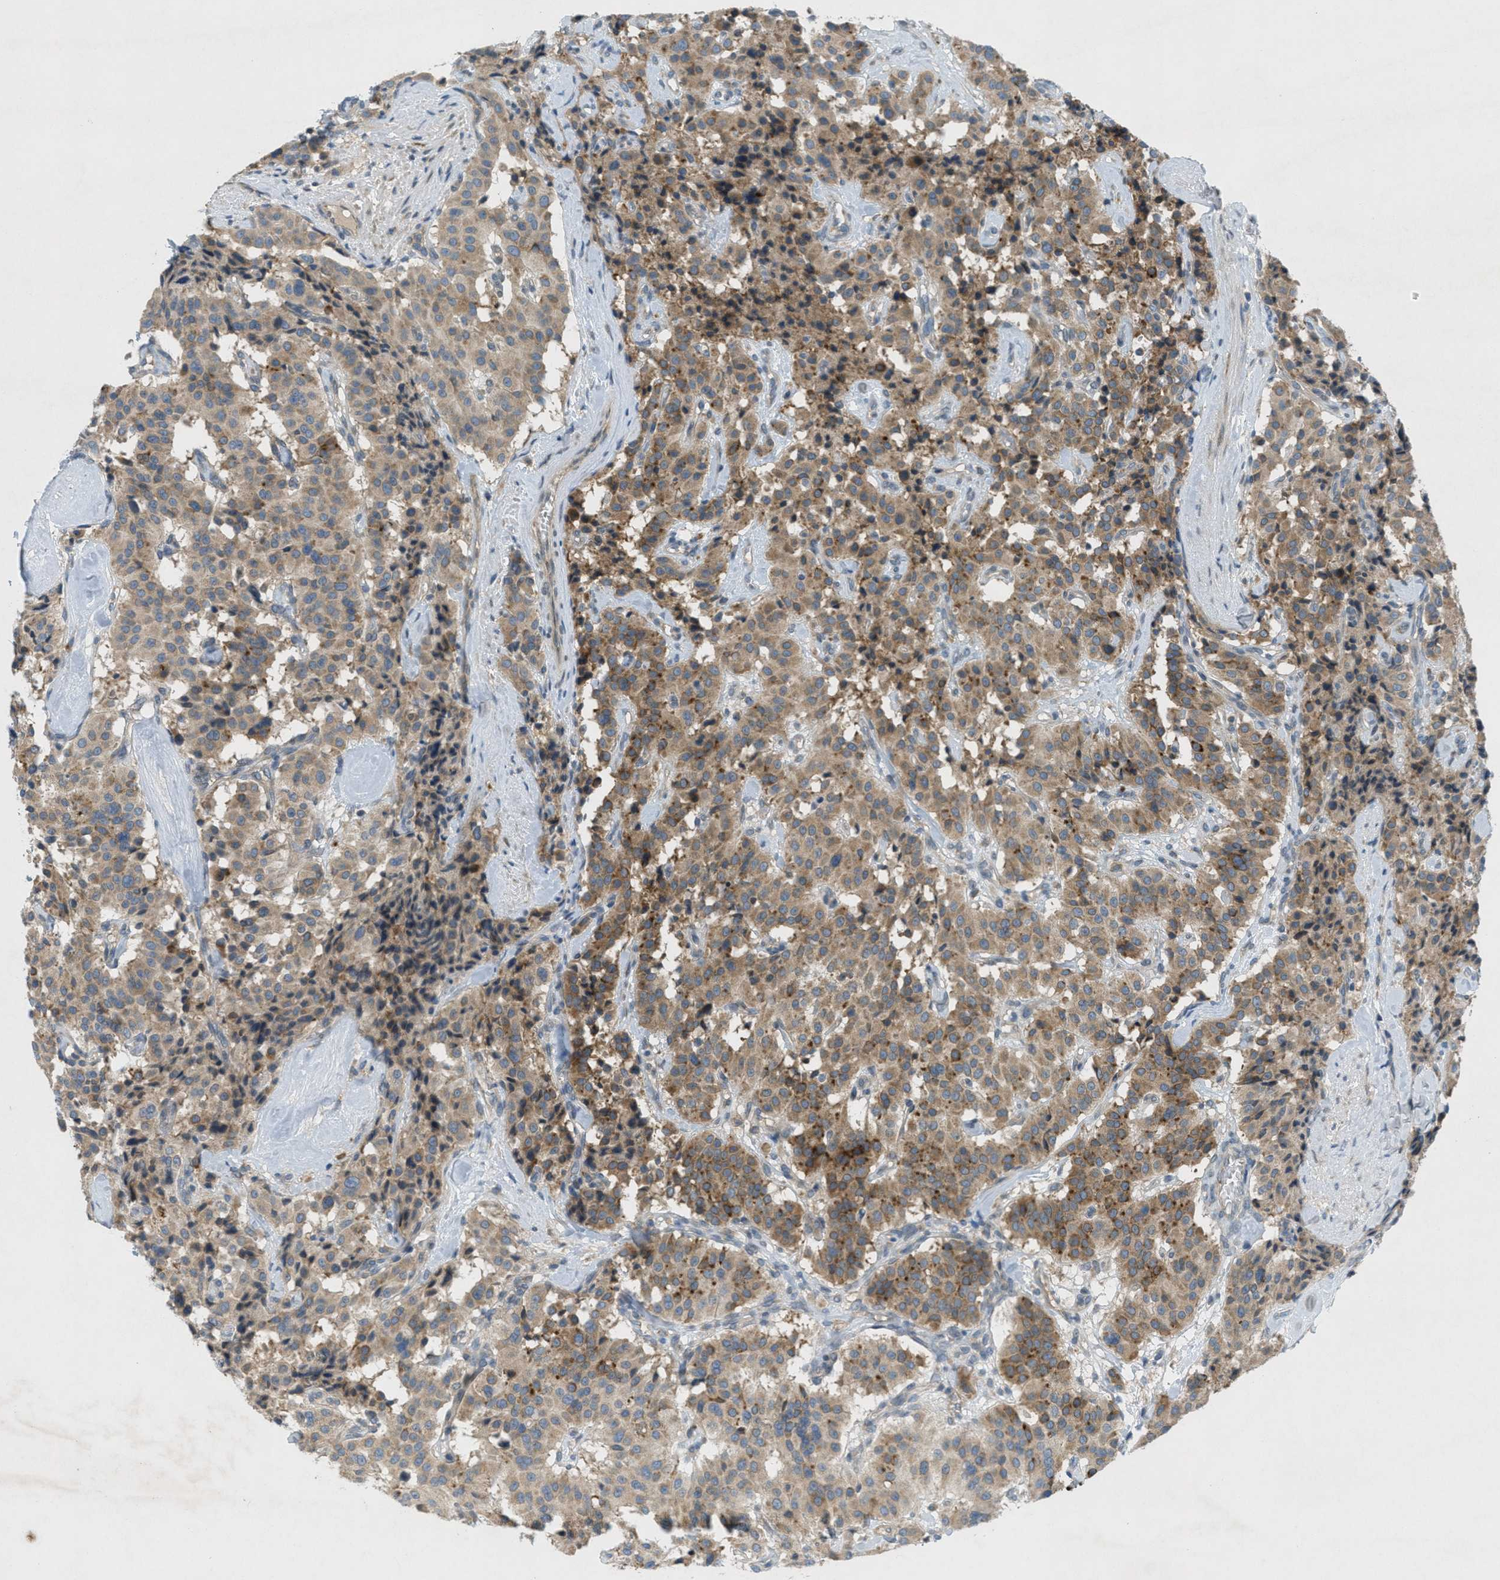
{"staining": {"intensity": "moderate", "quantity": ">75%", "location": "cytoplasmic/membranous"}, "tissue": "carcinoid", "cell_type": "Tumor cells", "image_type": "cancer", "snomed": [{"axis": "morphology", "description": "Carcinoid, malignant, NOS"}, {"axis": "topography", "description": "Lung"}], "caption": "Immunohistochemistry (IHC) micrograph of neoplastic tissue: human carcinoid stained using immunohistochemistry (IHC) displays medium levels of moderate protein expression localized specifically in the cytoplasmic/membranous of tumor cells, appearing as a cytoplasmic/membranous brown color.", "gene": "SIGMAR1", "patient": {"sex": "male", "age": 30}}